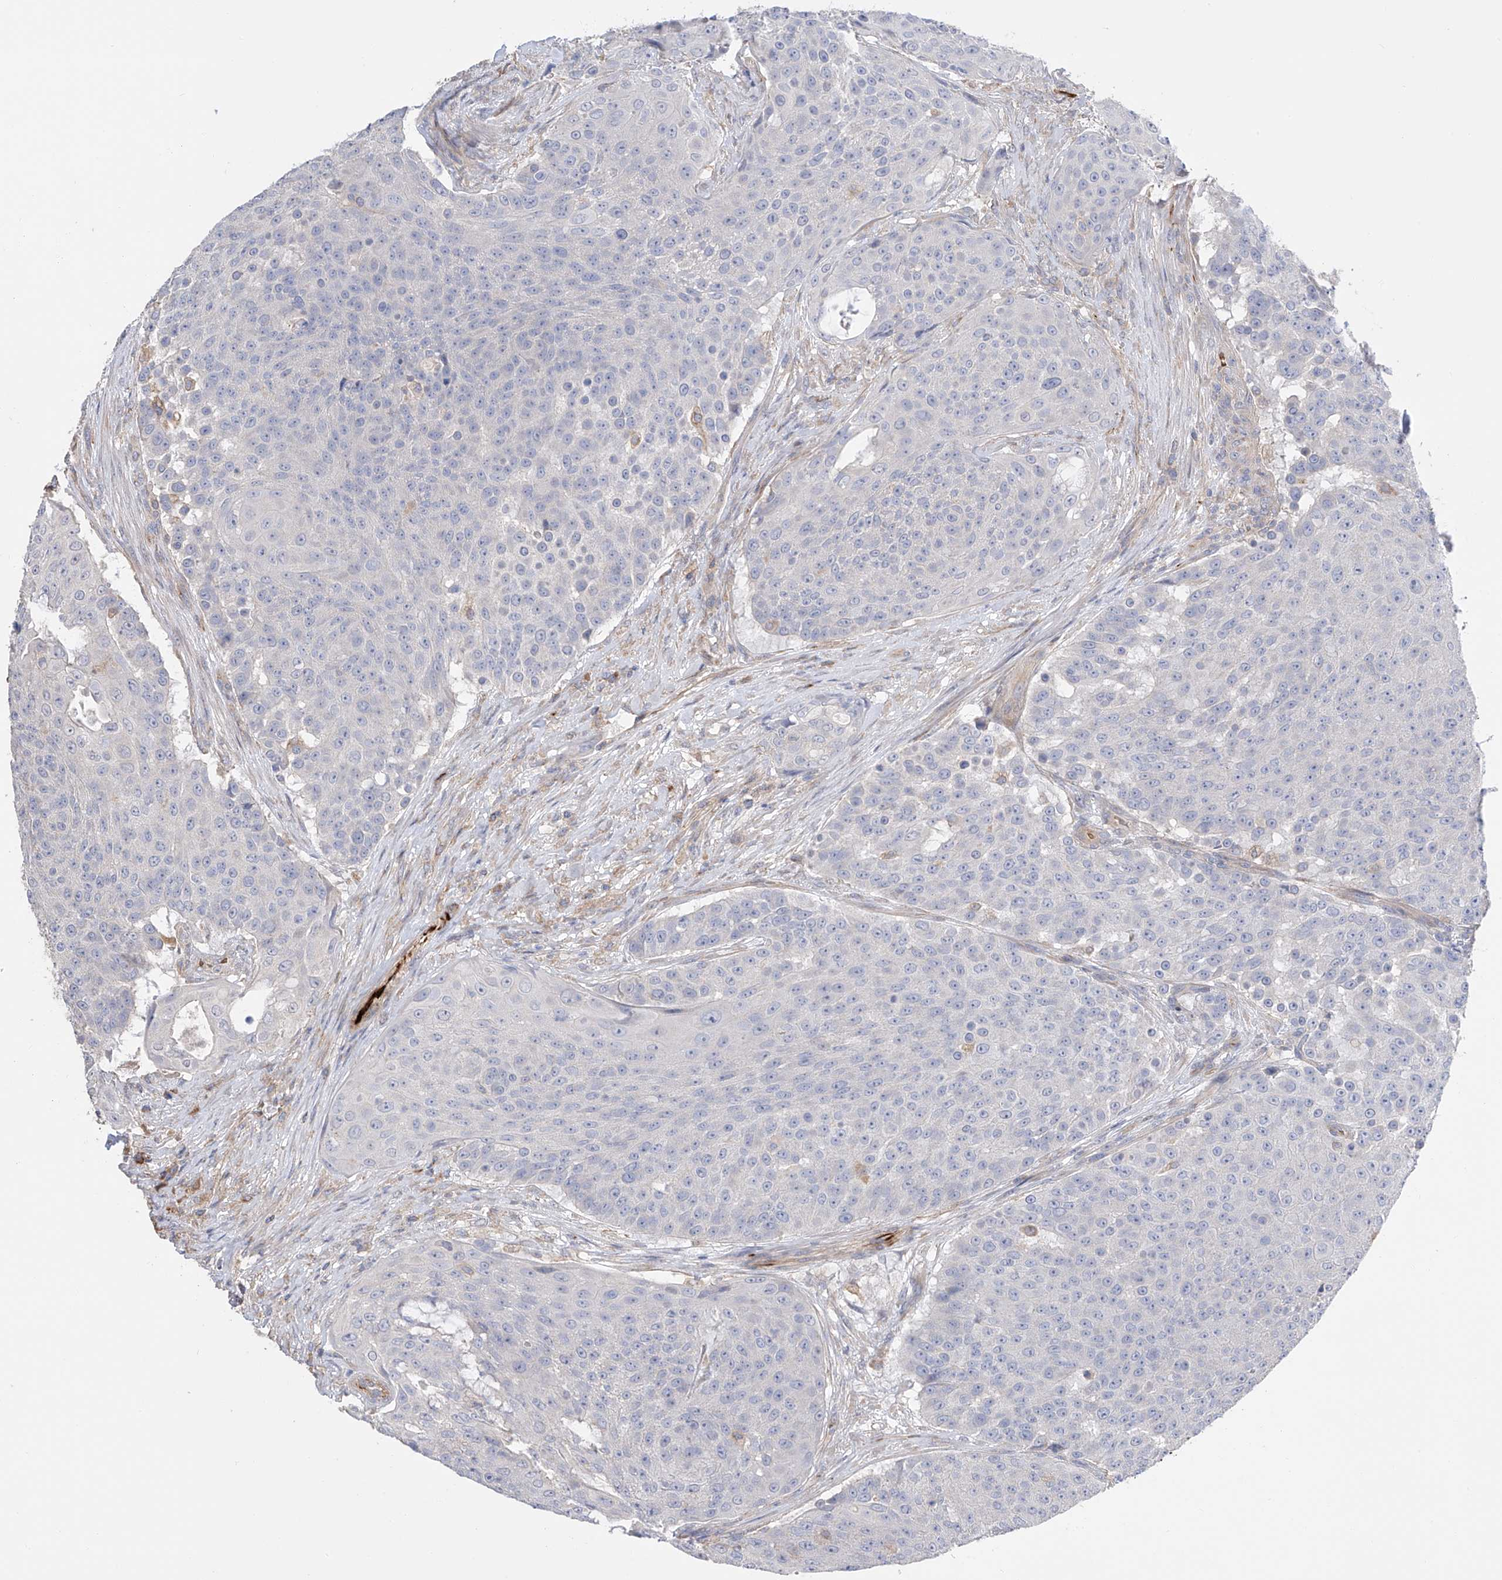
{"staining": {"intensity": "negative", "quantity": "none", "location": "none"}, "tissue": "urothelial cancer", "cell_type": "Tumor cells", "image_type": "cancer", "snomed": [{"axis": "morphology", "description": "Urothelial carcinoma, High grade"}, {"axis": "topography", "description": "Urinary bladder"}], "caption": "Tumor cells show no significant expression in urothelial cancer.", "gene": "NFATC4", "patient": {"sex": "female", "age": 63}}